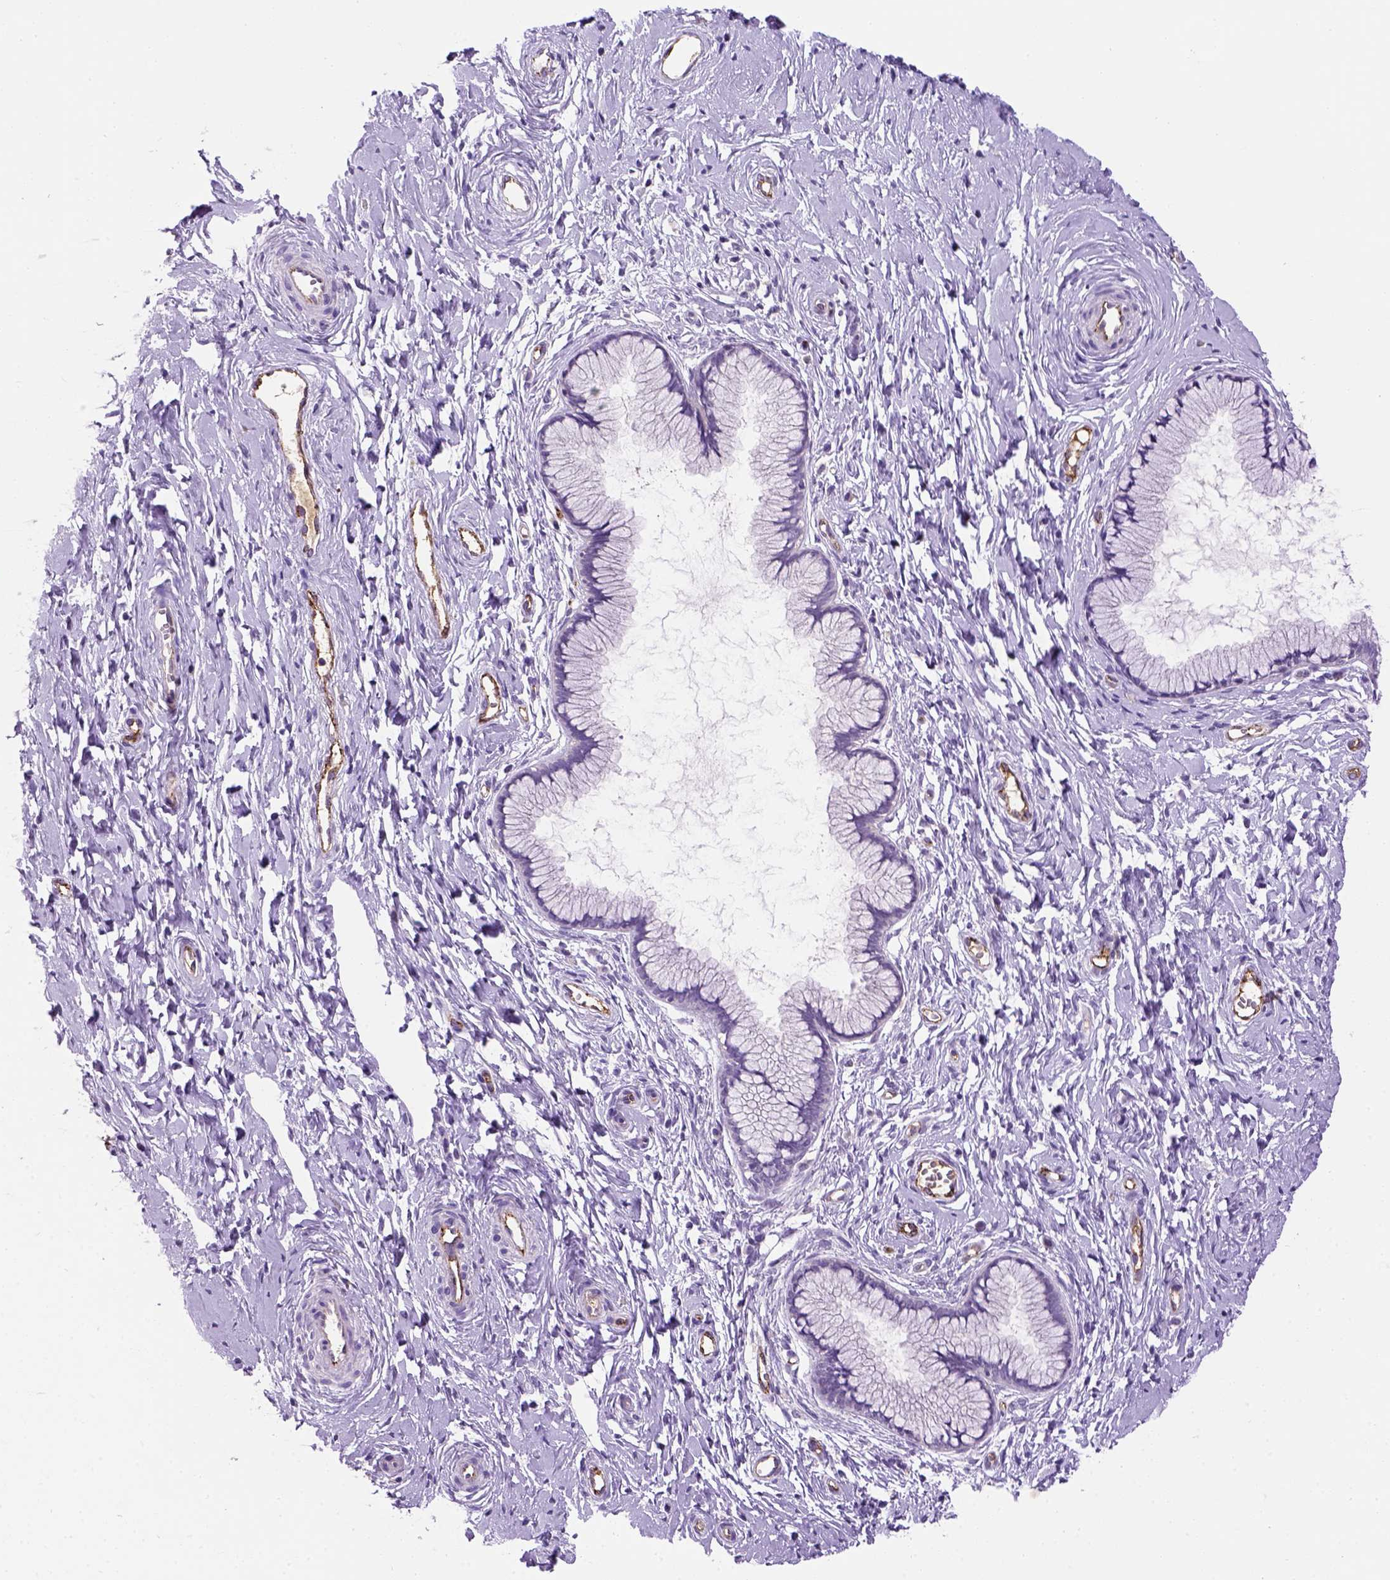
{"staining": {"intensity": "negative", "quantity": "none", "location": "none"}, "tissue": "cervix", "cell_type": "Glandular cells", "image_type": "normal", "snomed": [{"axis": "morphology", "description": "Normal tissue, NOS"}, {"axis": "topography", "description": "Cervix"}], "caption": "An IHC photomicrograph of normal cervix is shown. There is no staining in glandular cells of cervix.", "gene": "VWF", "patient": {"sex": "female", "age": 40}}